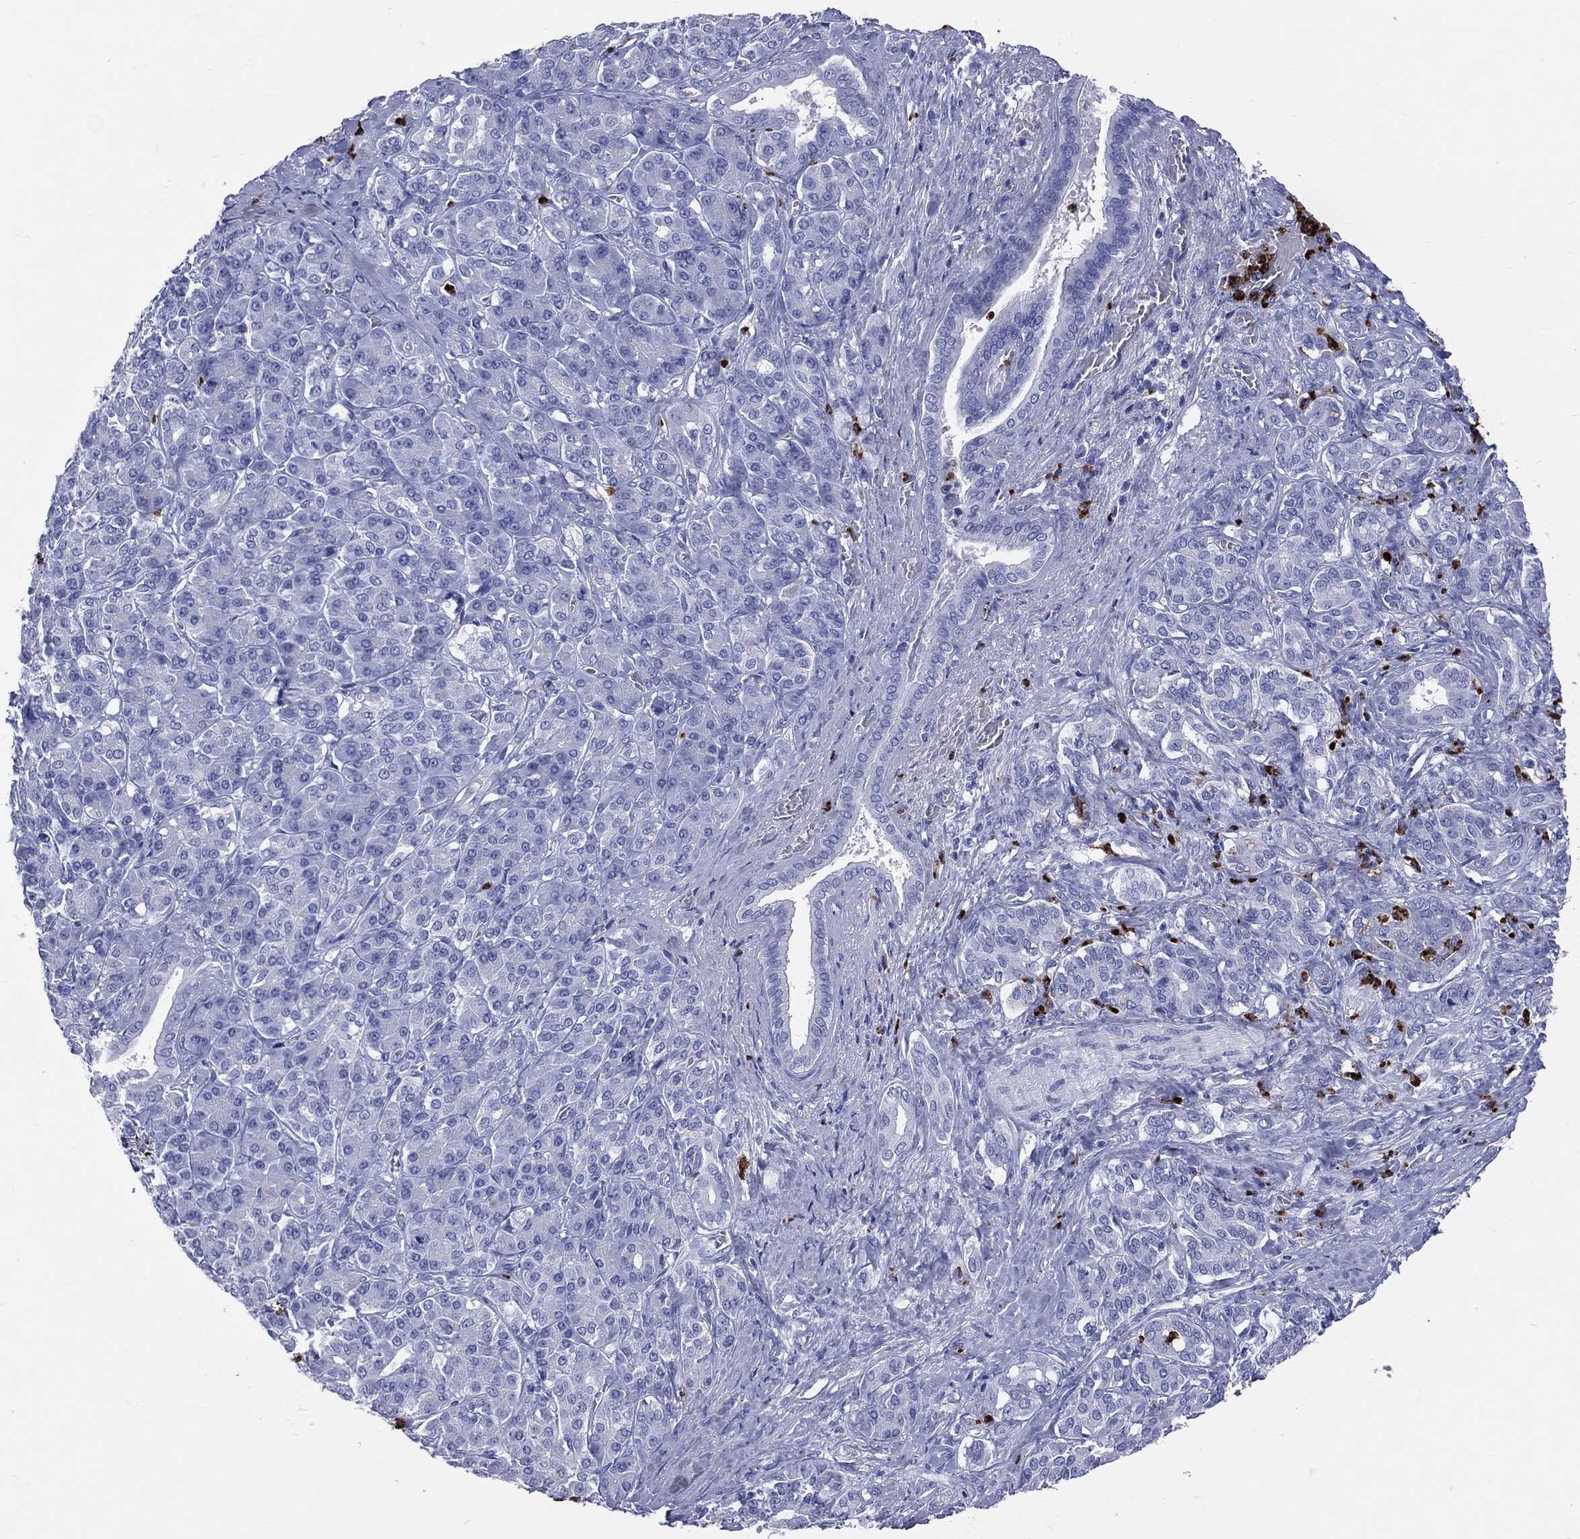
{"staining": {"intensity": "negative", "quantity": "none", "location": "none"}, "tissue": "pancreatic cancer", "cell_type": "Tumor cells", "image_type": "cancer", "snomed": [{"axis": "morphology", "description": "Normal tissue, NOS"}, {"axis": "morphology", "description": "Inflammation, NOS"}, {"axis": "morphology", "description": "Adenocarcinoma, NOS"}, {"axis": "topography", "description": "Pancreas"}], "caption": "IHC photomicrograph of adenocarcinoma (pancreatic) stained for a protein (brown), which exhibits no staining in tumor cells.", "gene": "PGLYRP1", "patient": {"sex": "male", "age": 57}}